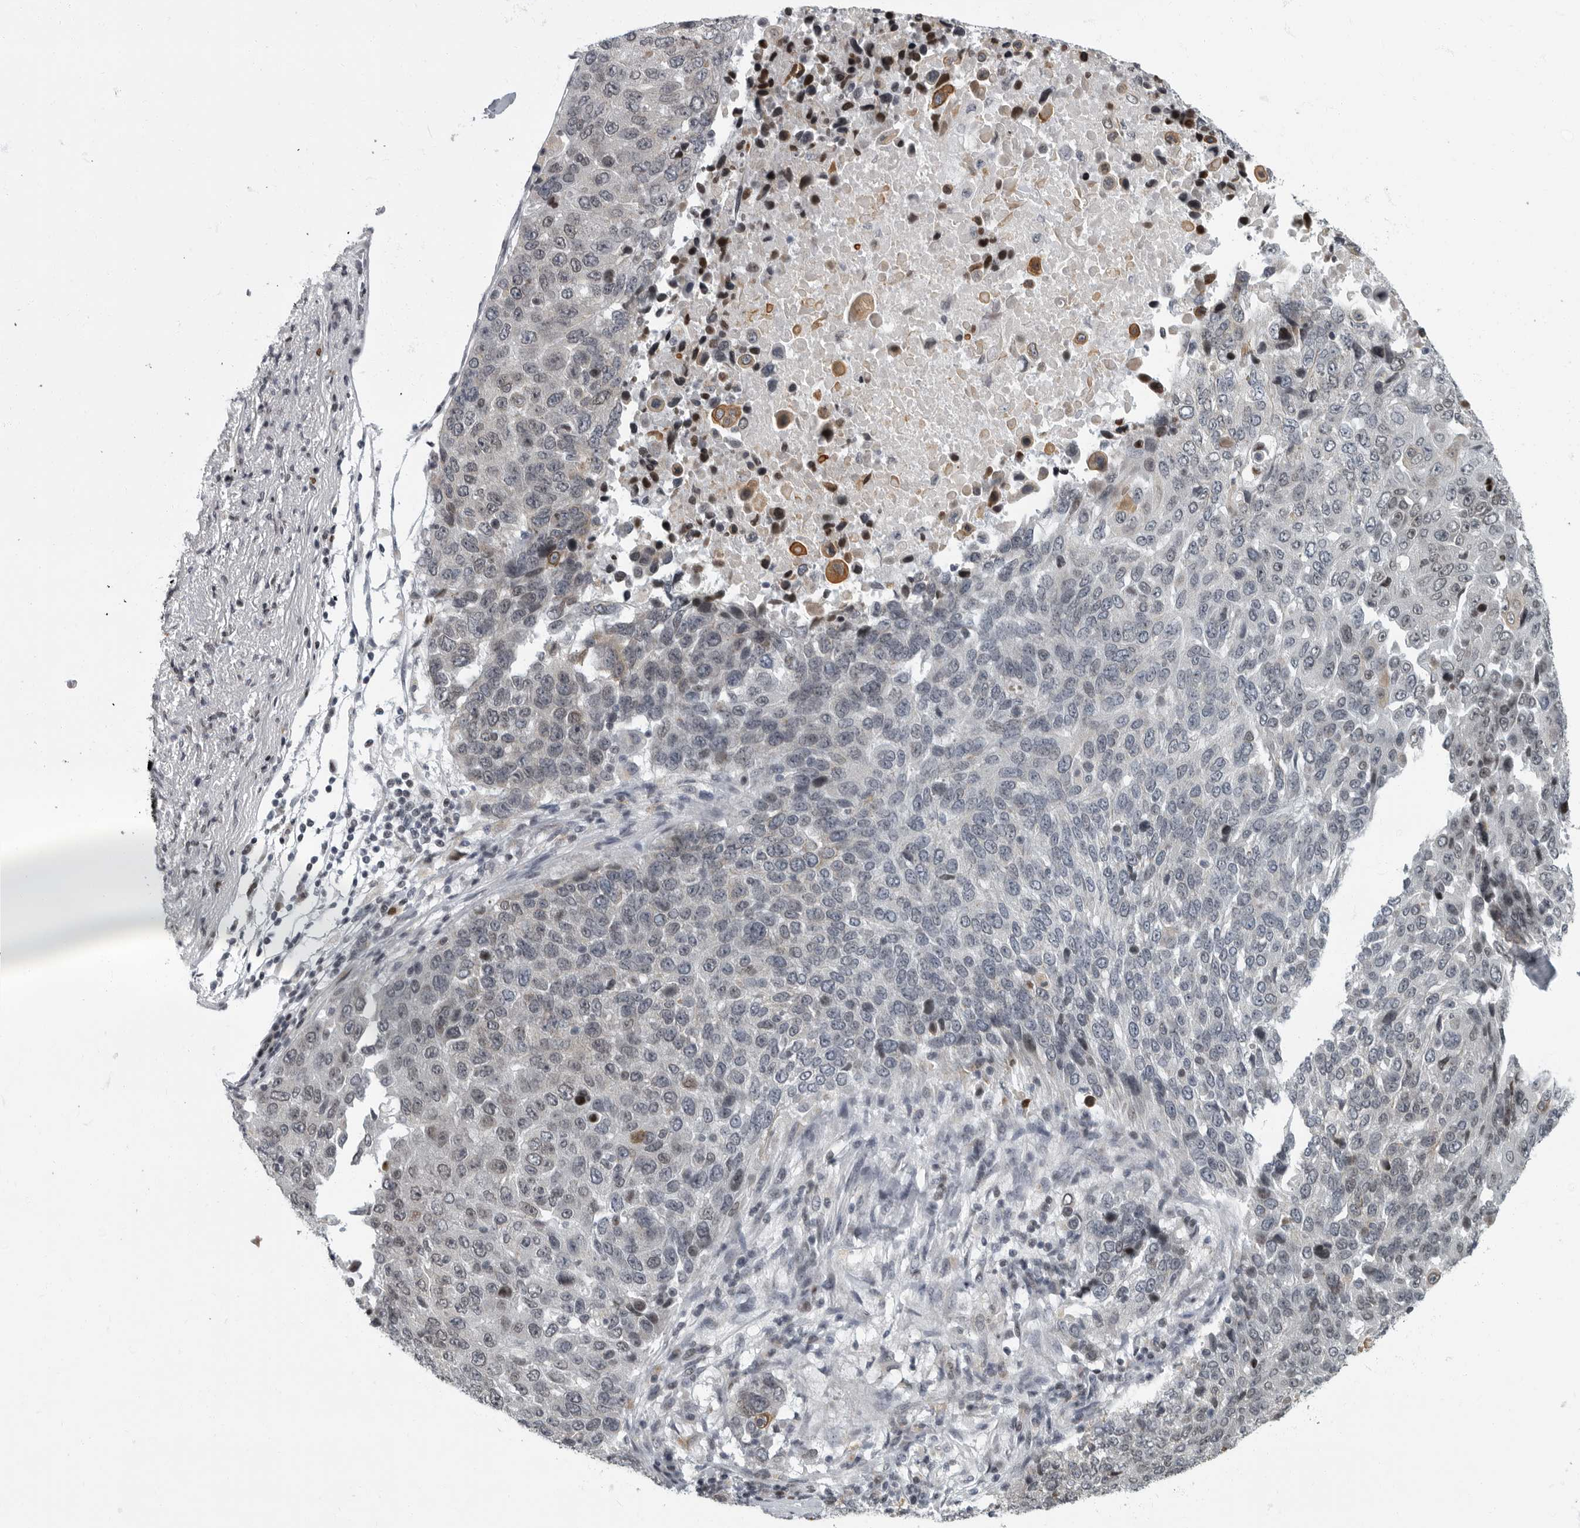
{"staining": {"intensity": "moderate", "quantity": "<25%", "location": "cytoplasmic/membranous"}, "tissue": "lung cancer", "cell_type": "Tumor cells", "image_type": "cancer", "snomed": [{"axis": "morphology", "description": "Squamous cell carcinoma, NOS"}, {"axis": "topography", "description": "Lung"}], "caption": "IHC (DAB) staining of lung squamous cell carcinoma reveals moderate cytoplasmic/membranous protein staining in about <25% of tumor cells.", "gene": "EVI5", "patient": {"sex": "male", "age": 66}}